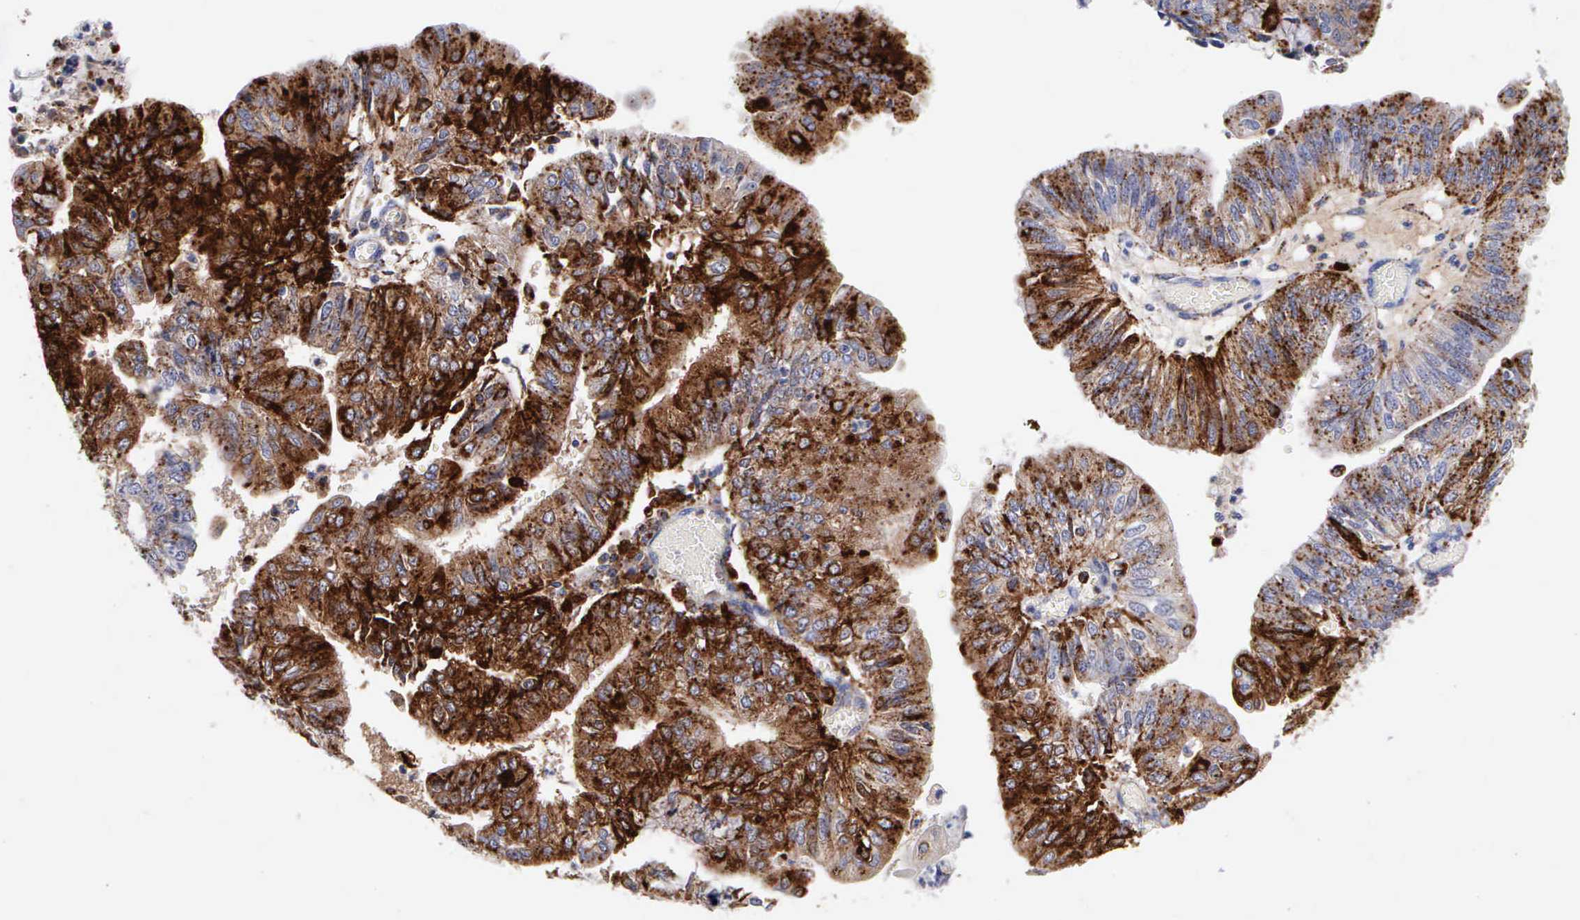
{"staining": {"intensity": "strong", "quantity": ">75%", "location": "cytoplasmic/membranous"}, "tissue": "endometrial cancer", "cell_type": "Tumor cells", "image_type": "cancer", "snomed": [{"axis": "morphology", "description": "Adenocarcinoma, NOS"}, {"axis": "topography", "description": "Endometrium"}], "caption": "An immunohistochemistry histopathology image of tumor tissue is shown. Protein staining in brown shows strong cytoplasmic/membranous positivity in endometrial cancer (adenocarcinoma) within tumor cells.", "gene": "CTSH", "patient": {"sex": "female", "age": 59}}